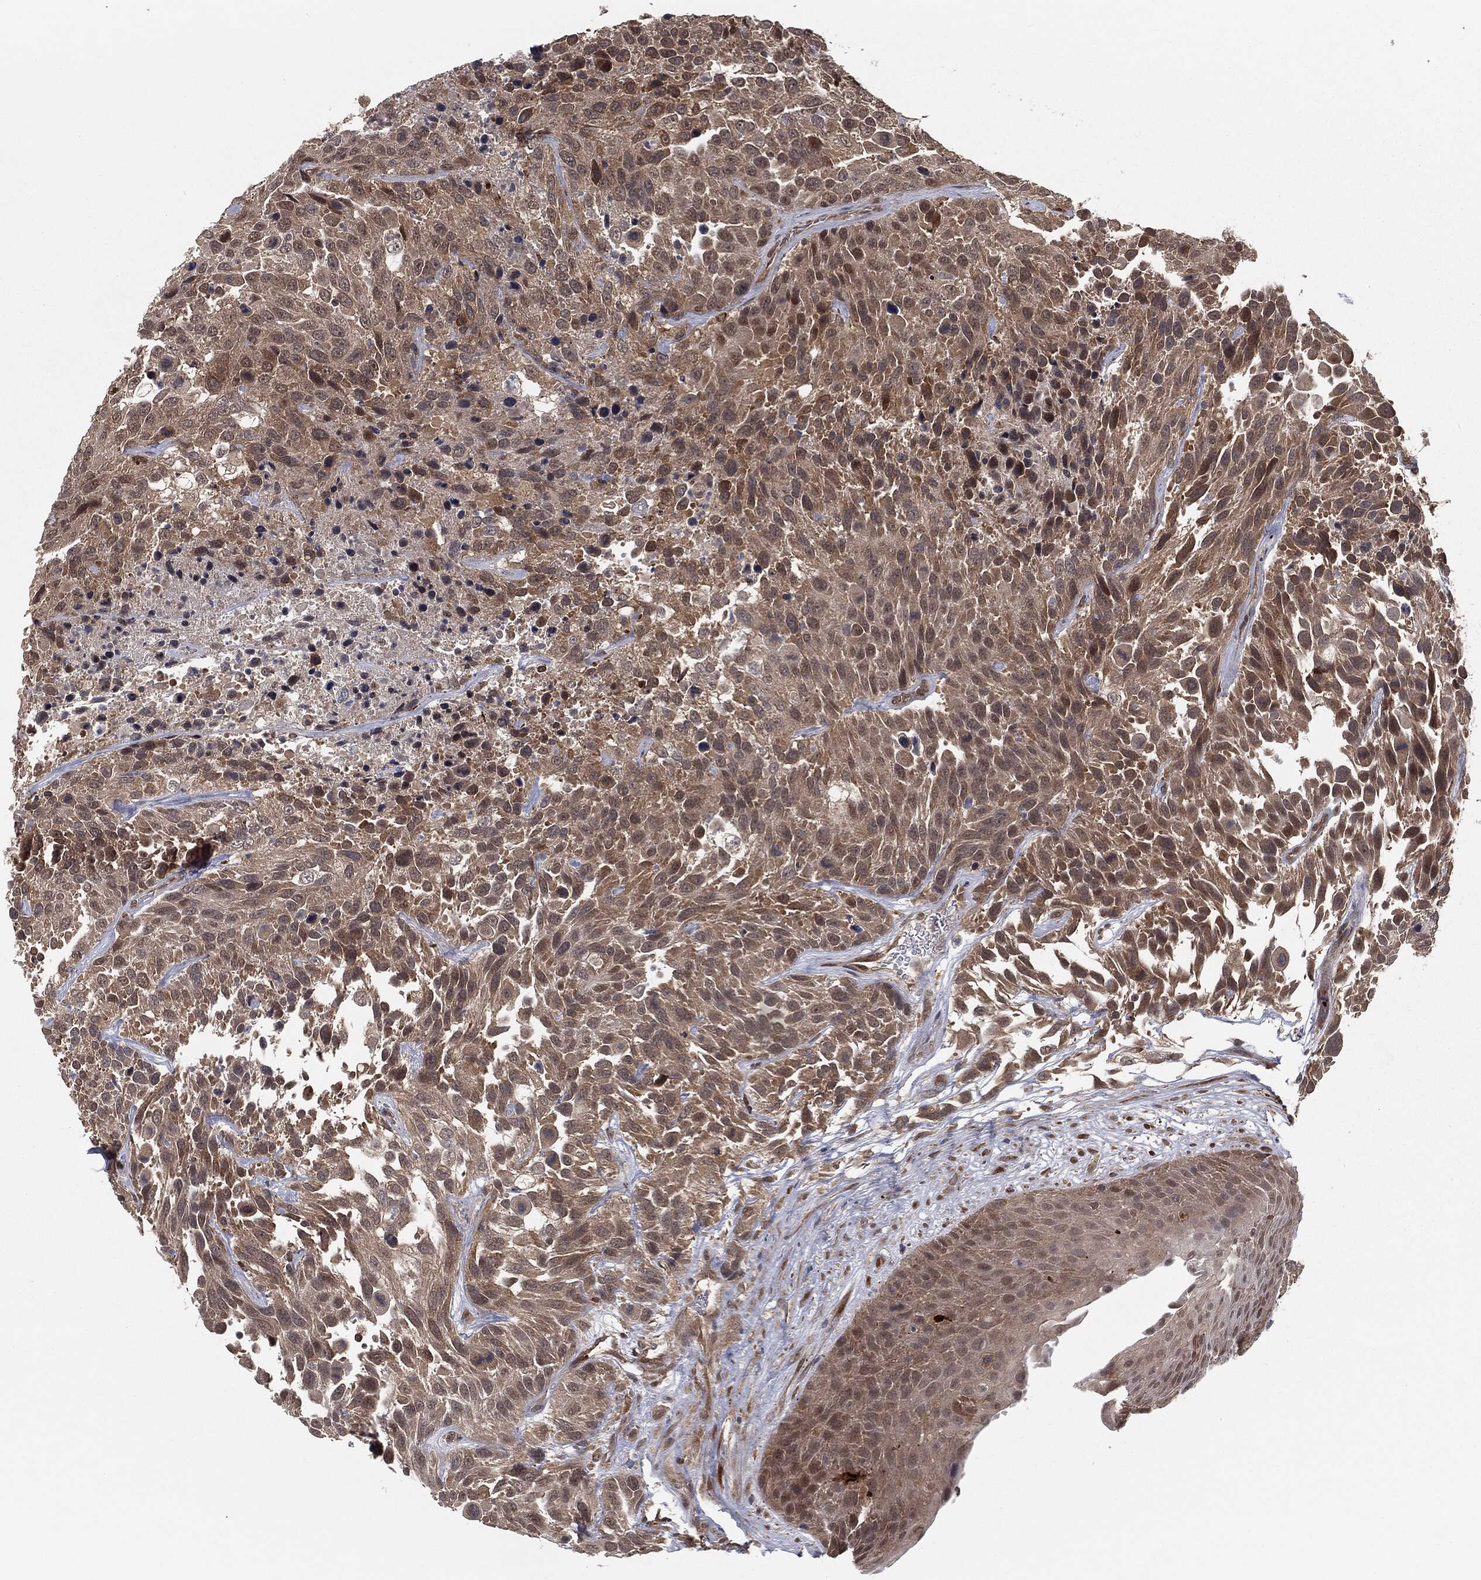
{"staining": {"intensity": "weak", "quantity": ">75%", "location": "cytoplasmic/membranous"}, "tissue": "urothelial cancer", "cell_type": "Tumor cells", "image_type": "cancer", "snomed": [{"axis": "morphology", "description": "Urothelial carcinoma, High grade"}, {"axis": "topography", "description": "Urinary bladder"}], "caption": "The image displays a brown stain indicating the presence of a protein in the cytoplasmic/membranous of tumor cells in urothelial carcinoma (high-grade).", "gene": "FBXO7", "patient": {"sex": "female", "age": 70}}